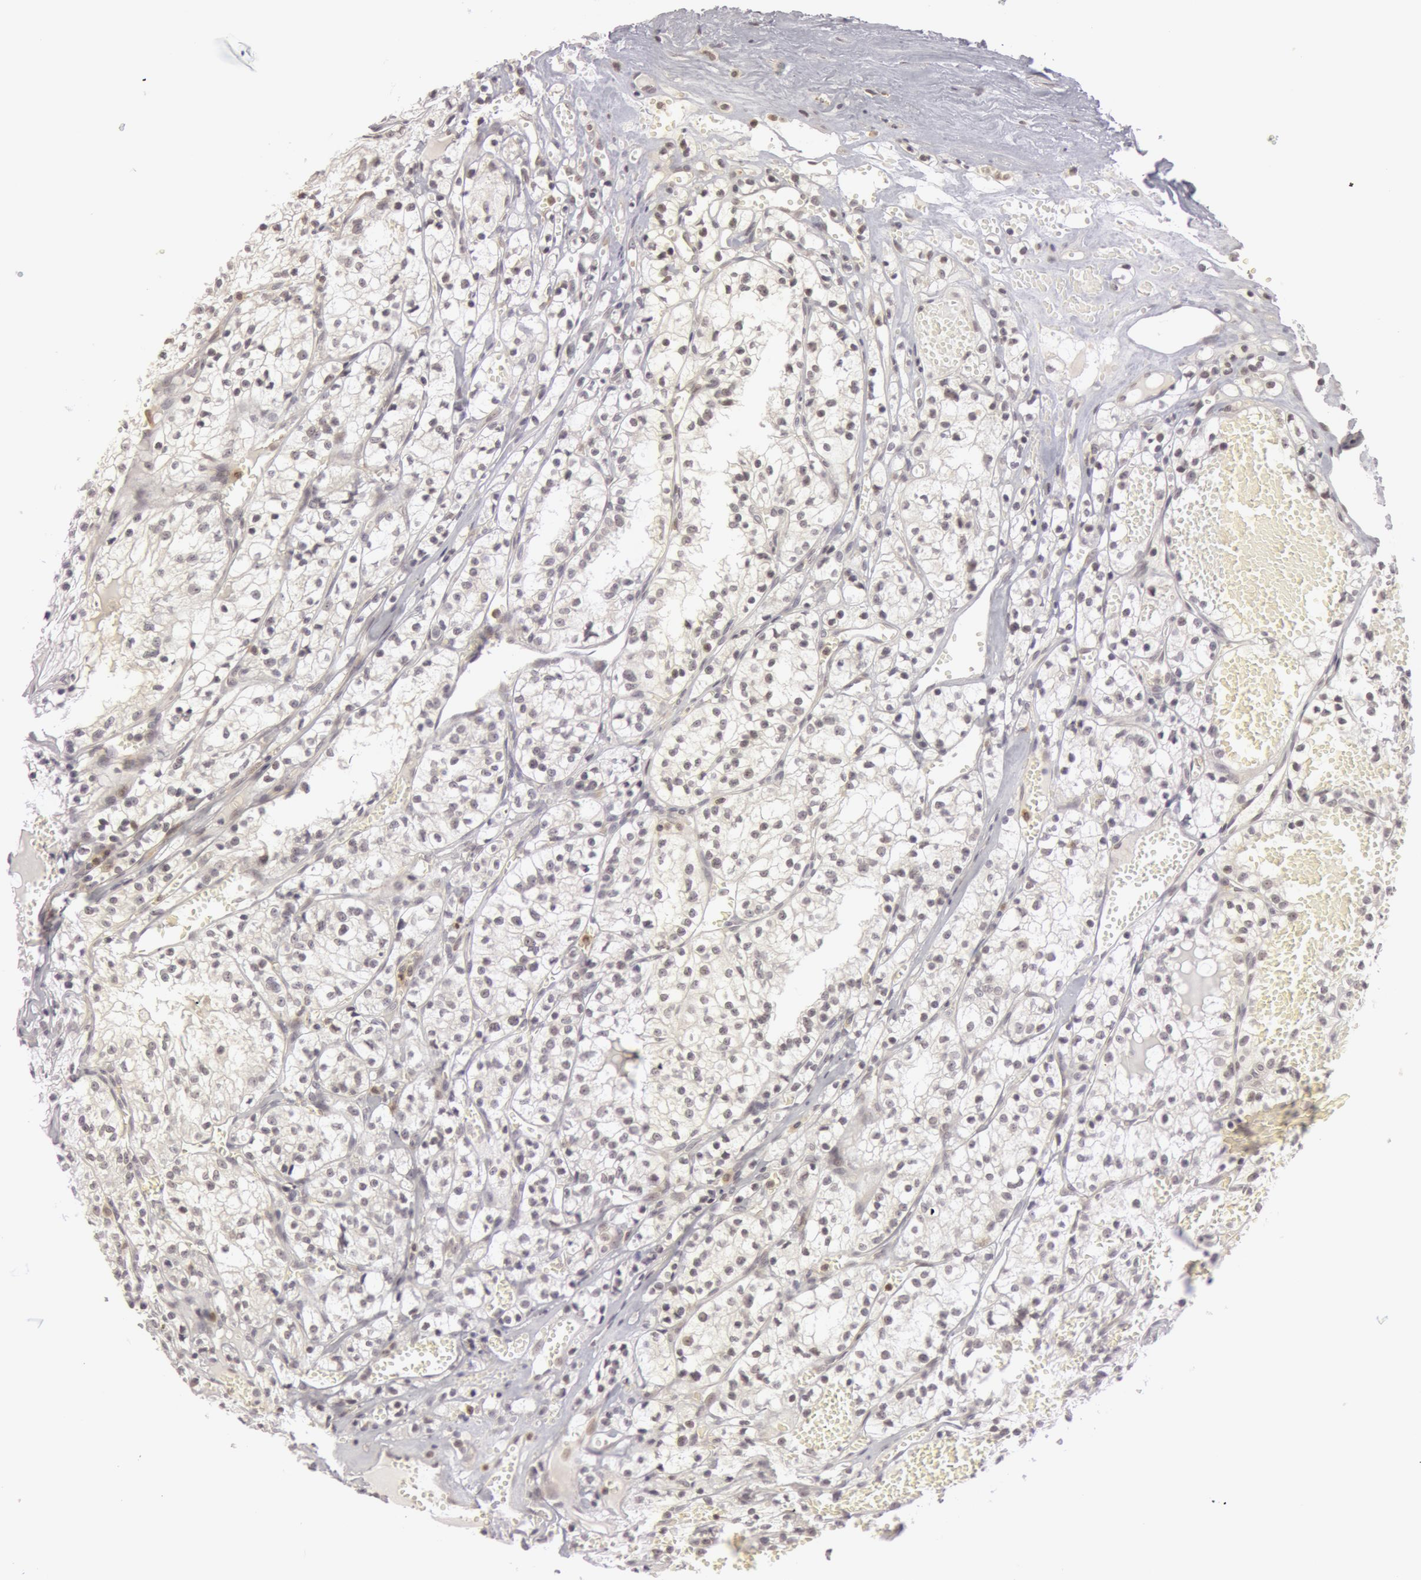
{"staining": {"intensity": "negative", "quantity": "none", "location": "none"}, "tissue": "renal cancer", "cell_type": "Tumor cells", "image_type": "cancer", "snomed": [{"axis": "morphology", "description": "Adenocarcinoma, NOS"}, {"axis": "topography", "description": "Kidney"}], "caption": "Tumor cells are negative for brown protein staining in adenocarcinoma (renal).", "gene": "OASL", "patient": {"sex": "male", "age": 61}}